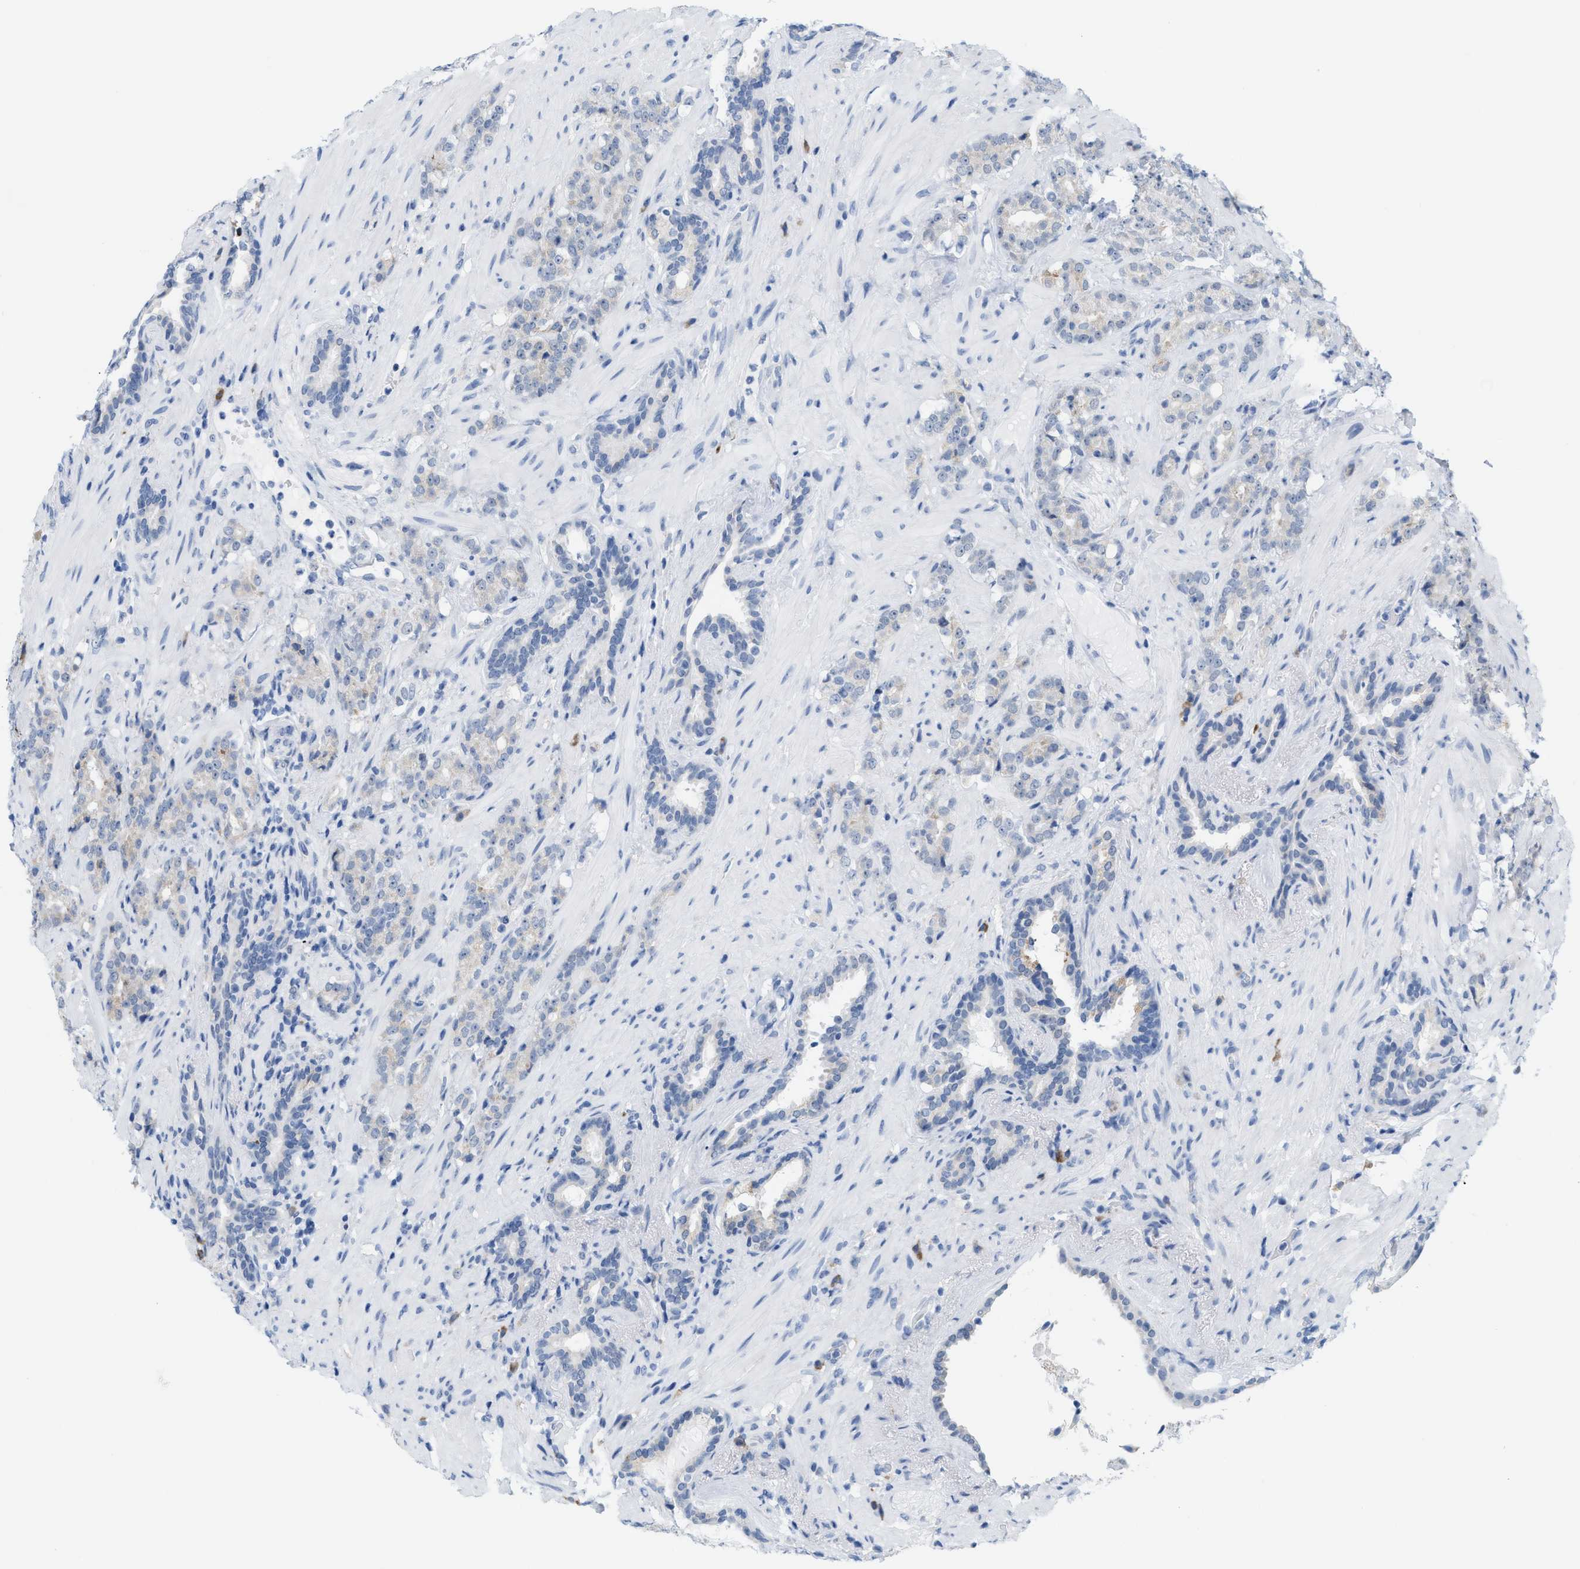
{"staining": {"intensity": "negative", "quantity": "none", "location": "none"}, "tissue": "prostate cancer", "cell_type": "Tumor cells", "image_type": "cancer", "snomed": [{"axis": "morphology", "description": "Adenocarcinoma, High grade"}, {"axis": "topography", "description": "Prostate"}], "caption": "Immunohistochemical staining of prostate cancer (adenocarcinoma (high-grade)) exhibits no significant positivity in tumor cells.", "gene": "KIFC3", "patient": {"sex": "male", "age": 71}}